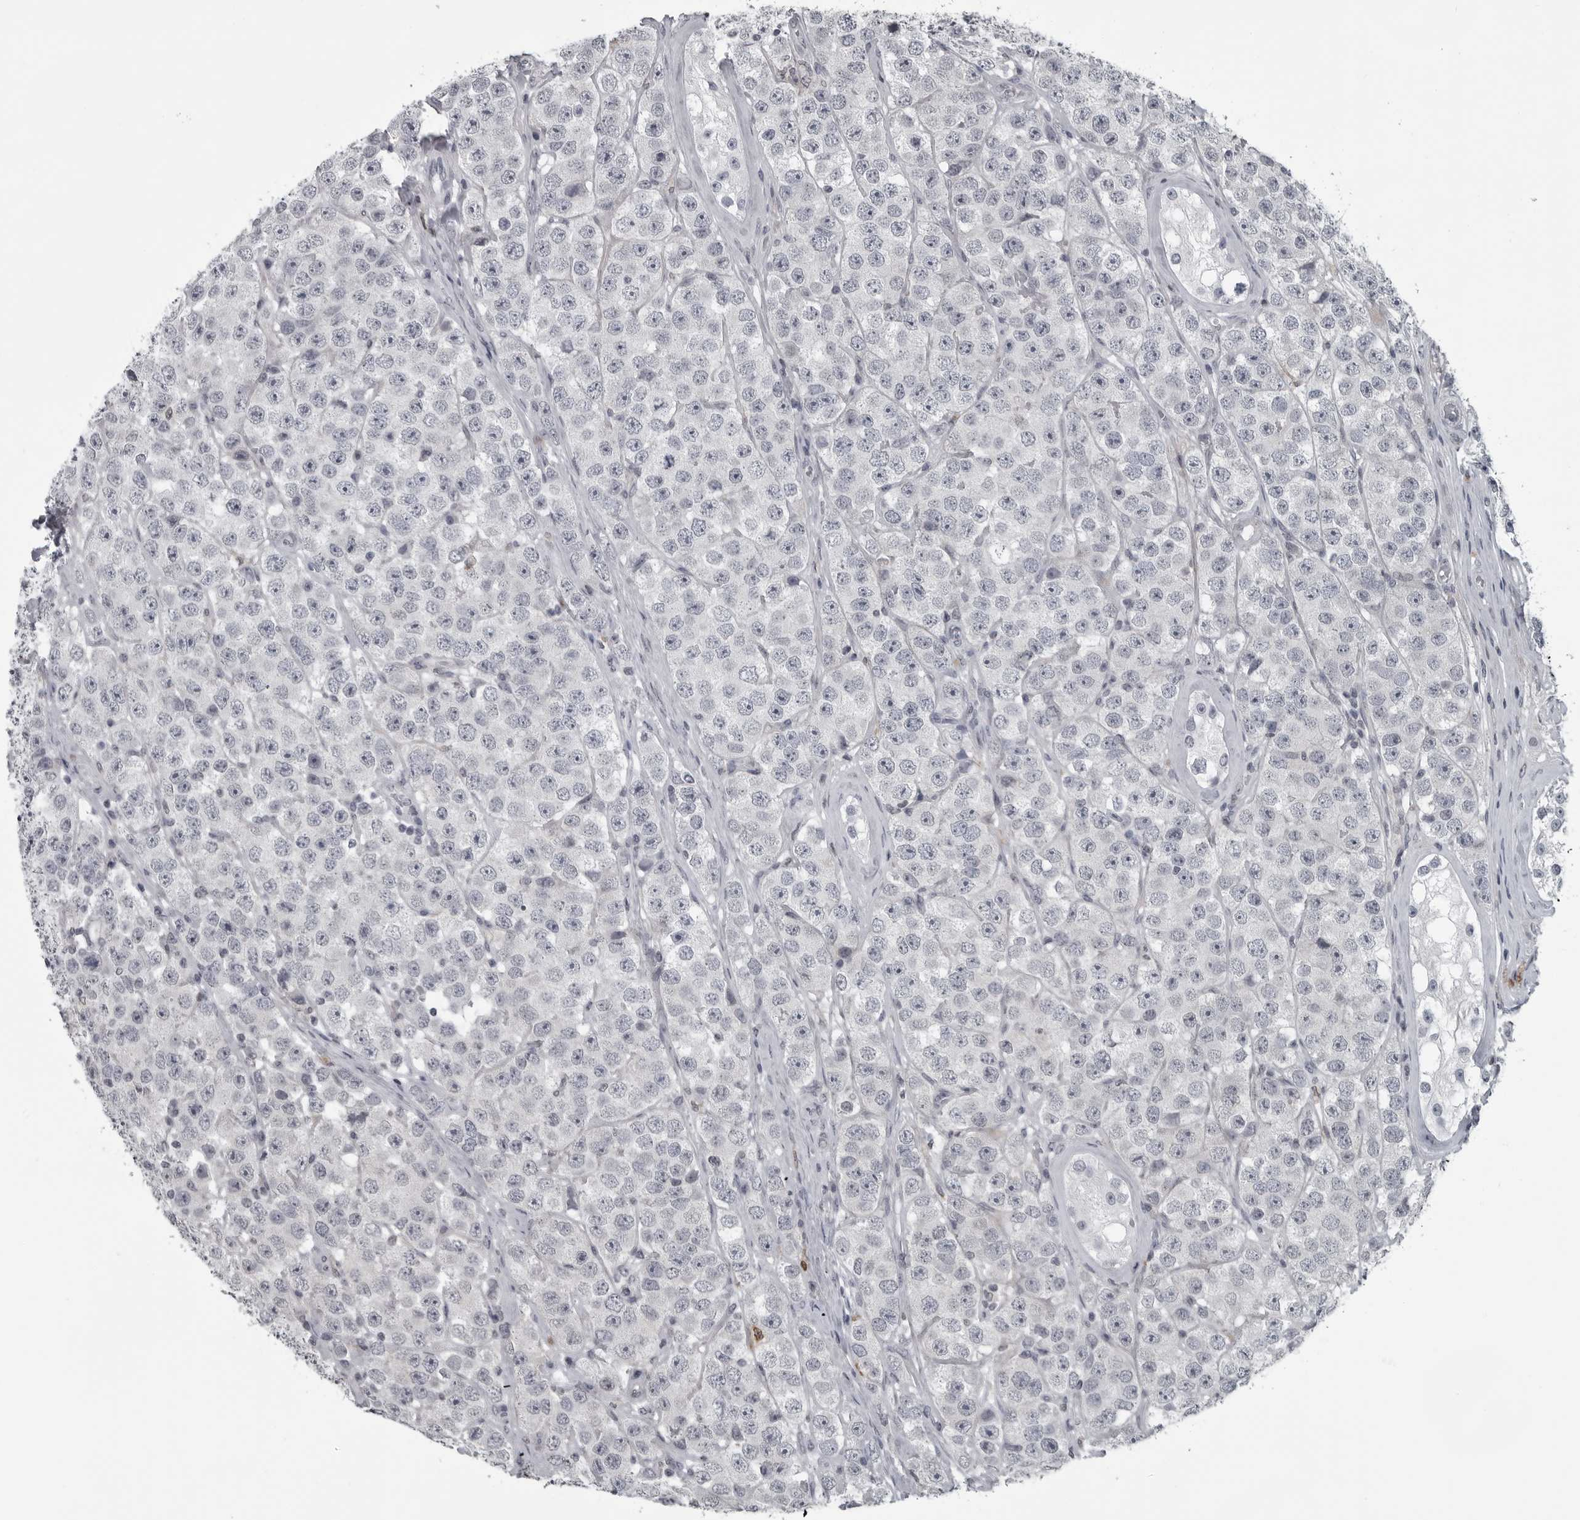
{"staining": {"intensity": "negative", "quantity": "none", "location": "none"}, "tissue": "testis cancer", "cell_type": "Tumor cells", "image_type": "cancer", "snomed": [{"axis": "morphology", "description": "Seminoma, NOS"}, {"axis": "topography", "description": "Testis"}], "caption": "Testis cancer (seminoma) stained for a protein using immunohistochemistry reveals no expression tumor cells.", "gene": "LYSMD1", "patient": {"sex": "male", "age": 28}}